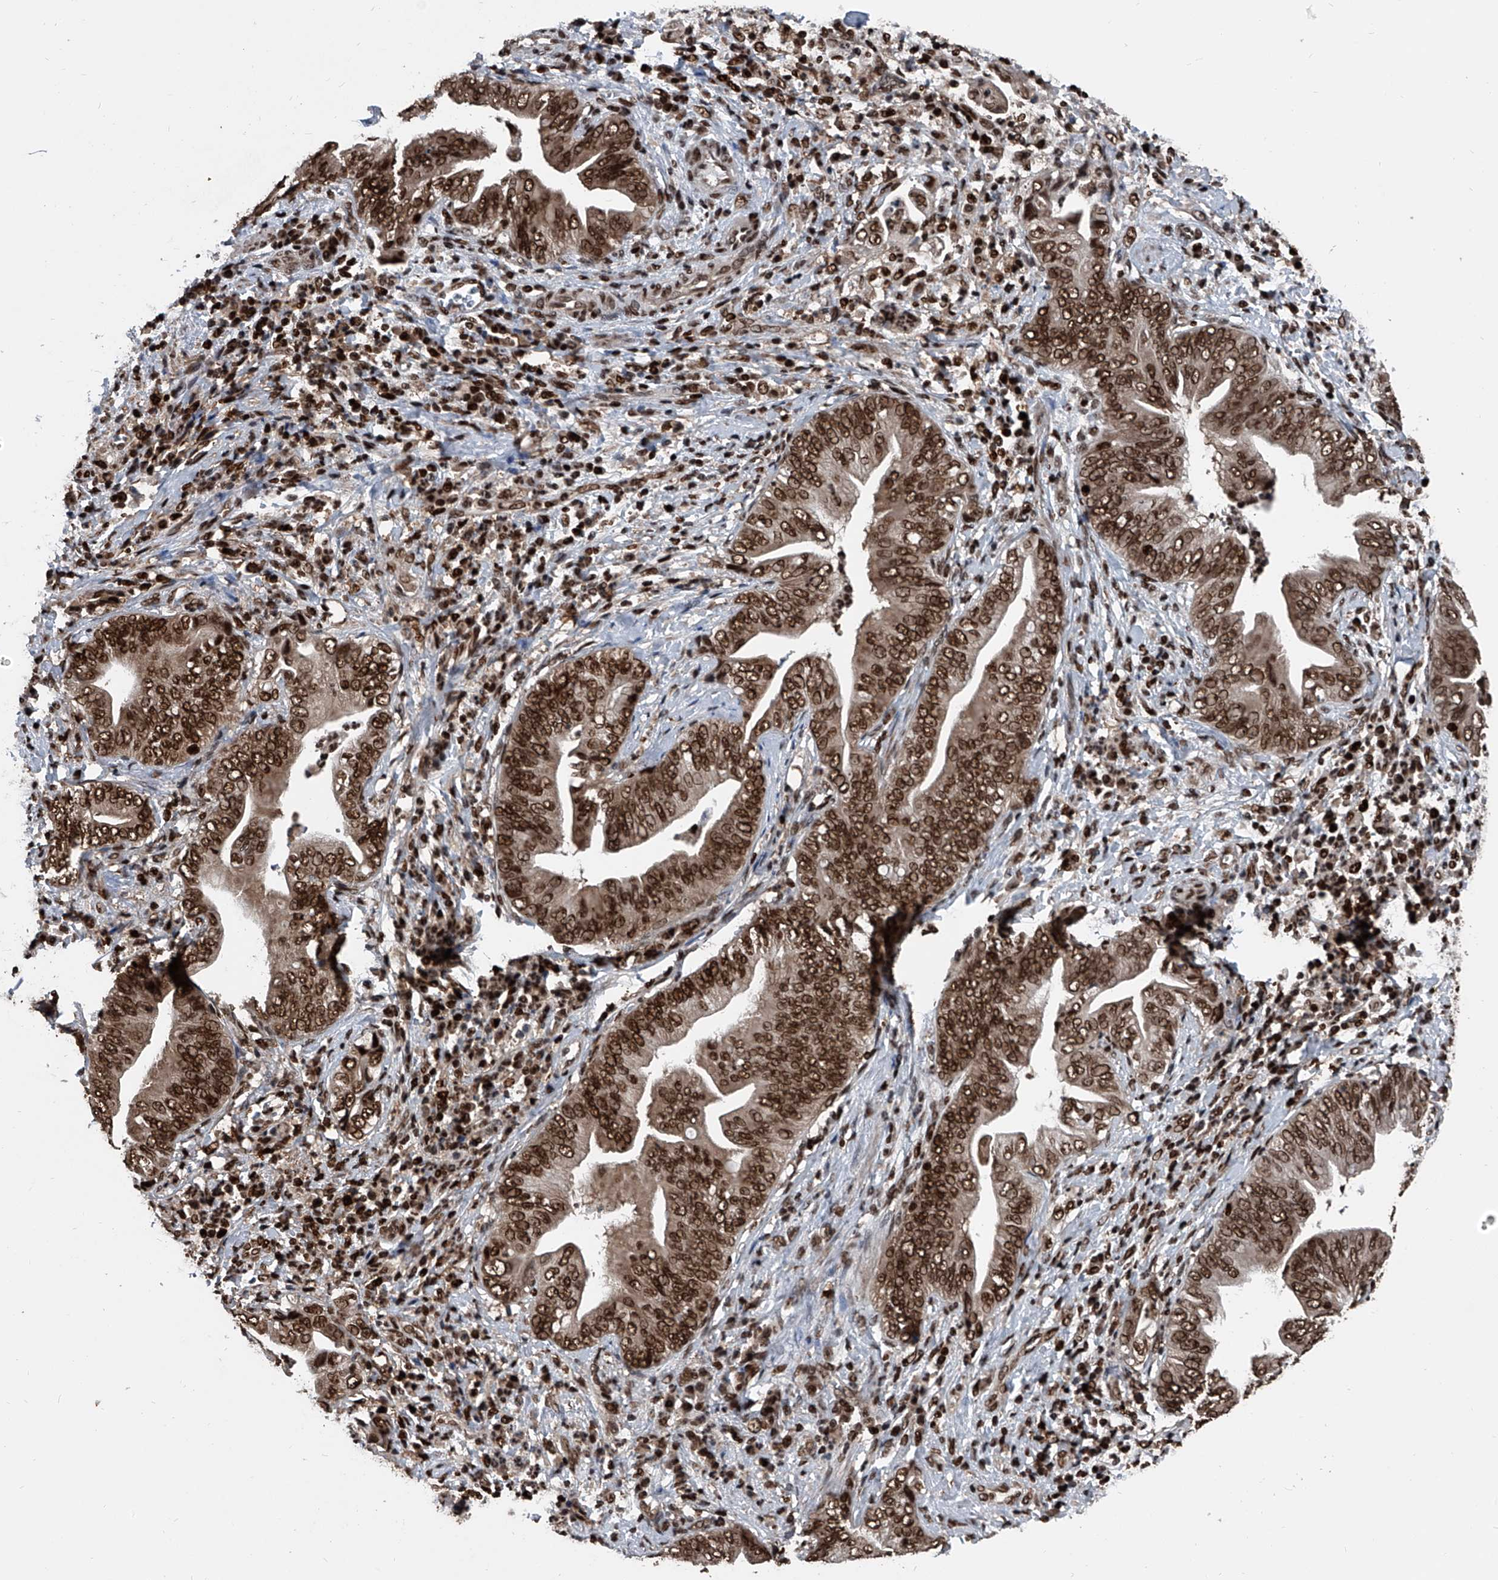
{"staining": {"intensity": "strong", "quantity": ">75%", "location": "nuclear"}, "tissue": "pancreatic cancer", "cell_type": "Tumor cells", "image_type": "cancer", "snomed": [{"axis": "morphology", "description": "Adenocarcinoma, NOS"}, {"axis": "topography", "description": "Pancreas"}], "caption": "A high amount of strong nuclear expression is seen in approximately >75% of tumor cells in pancreatic cancer tissue.", "gene": "FKBP5", "patient": {"sex": "male", "age": 75}}